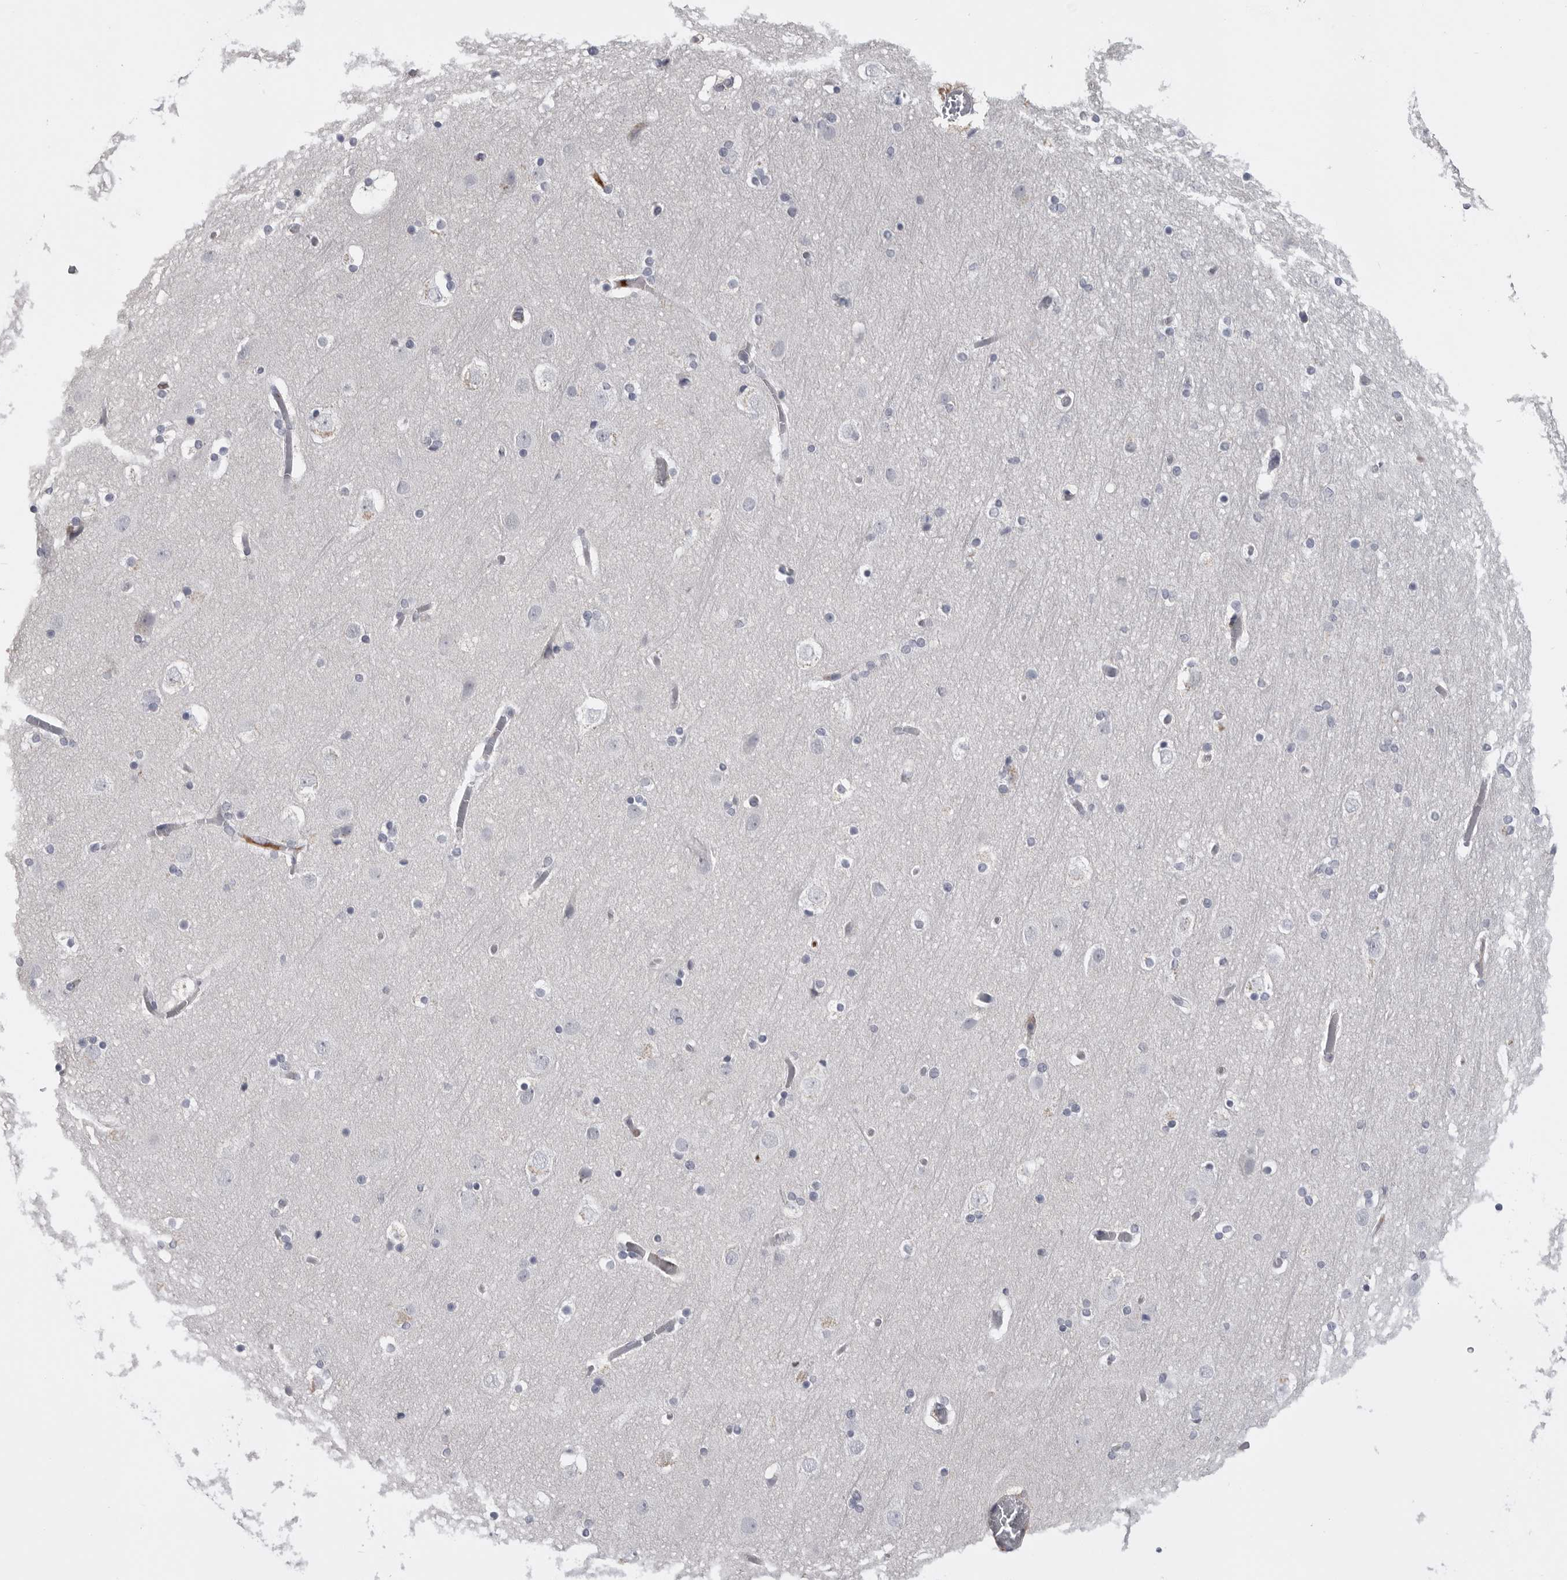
{"staining": {"intensity": "weak", "quantity": "25%-75%", "location": "cytoplasmic/membranous"}, "tissue": "cerebral cortex", "cell_type": "Endothelial cells", "image_type": "normal", "snomed": [{"axis": "morphology", "description": "Normal tissue, NOS"}, {"axis": "topography", "description": "Cerebral cortex"}], "caption": "Protein expression analysis of unremarkable cerebral cortex demonstrates weak cytoplasmic/membranous positivity in approximately 25%-75% of endothelial cells.", "gene": "SERPING1", "patient": {"sex": "male", "age": 57}}